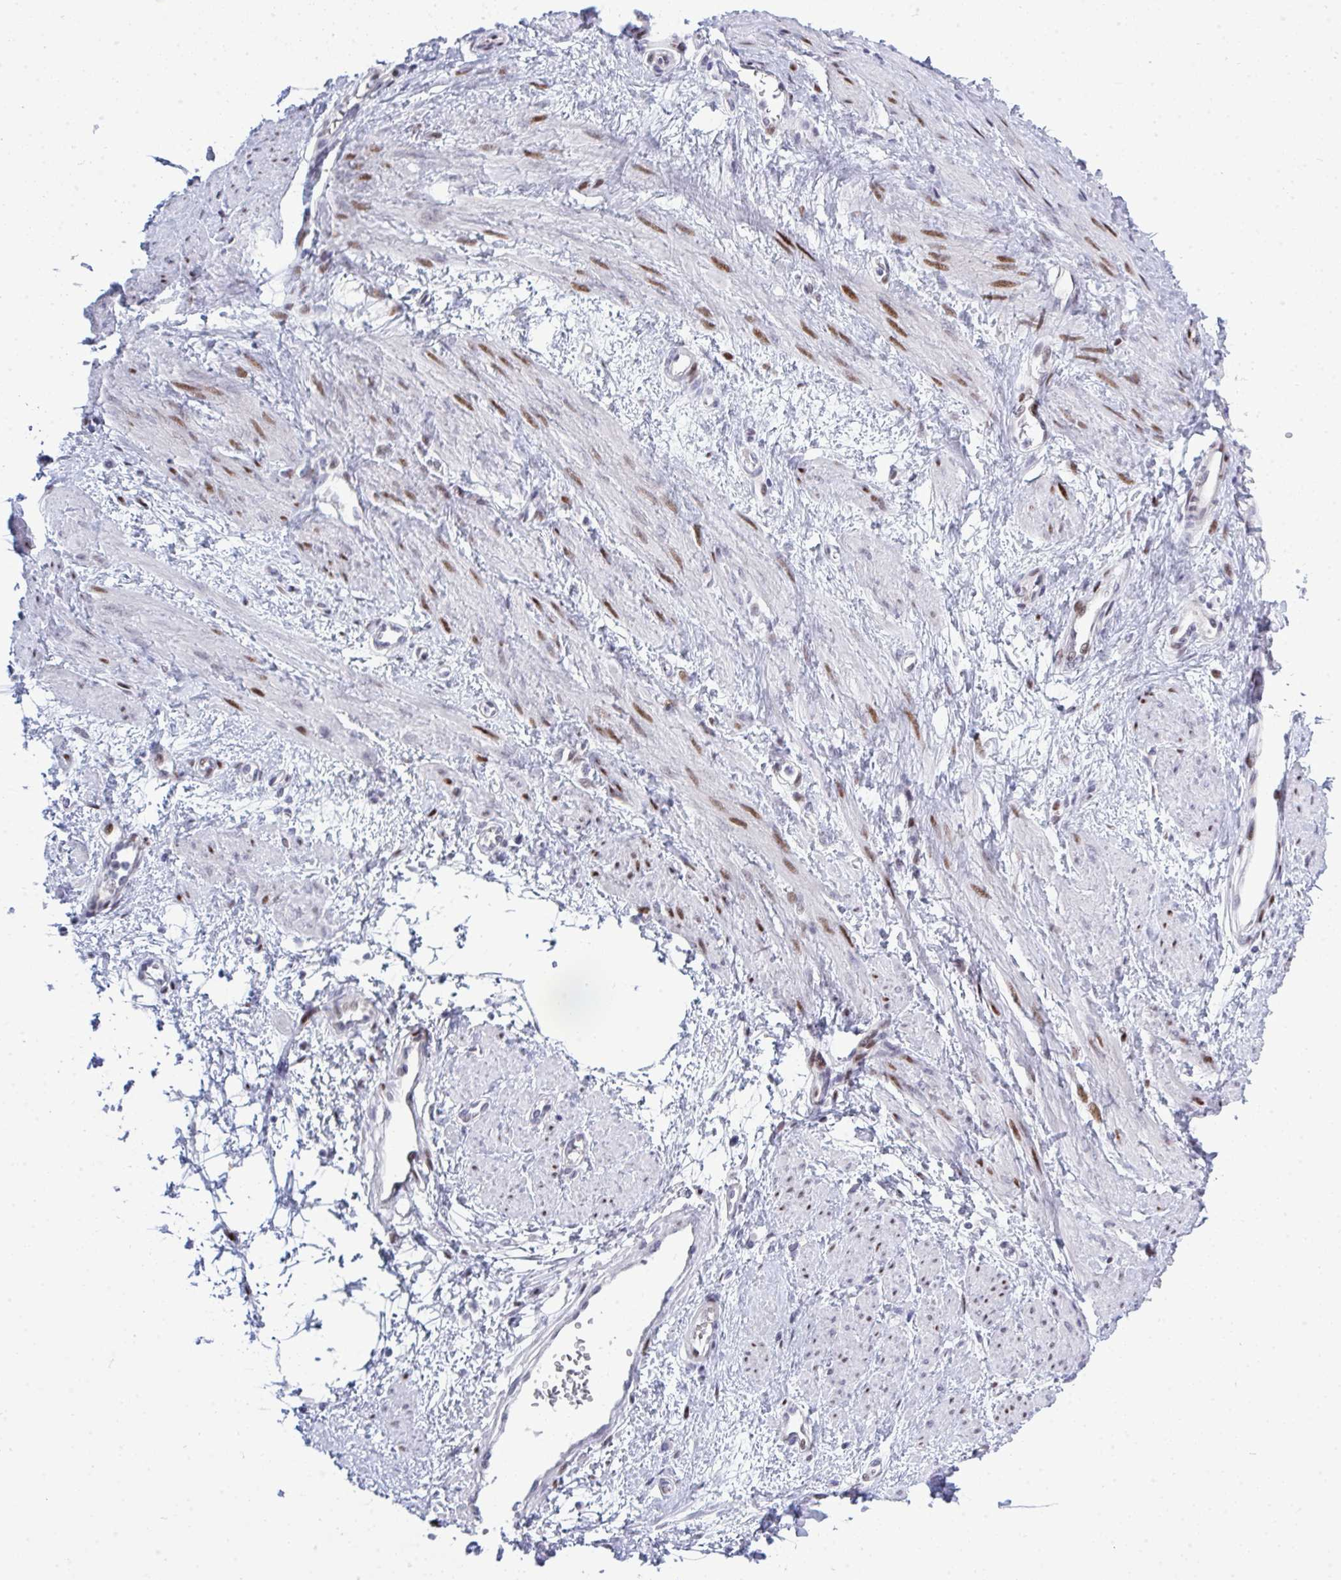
{"staining": {"intensity": "moderate", "quantity": "25%-75%", "location": "nuclear"}, "tissue": "smooth muscle", "cell_type": "Smooth muscle cells", "image_type": "normal", "snomed": [{"axis": "morphology", "description": "Normal tissue, NOS"}, {"axis": "topography", "description": "Smooth muscle"}, {"axis": "topography", "description": "Uterus"}], "caption": "Protein expression analysis of benign human smooth muscle reveals moderate nuclear positivity in about 25%-75% of smooth muscle cells. The protein is shown in brown color, while the nuclei are stained blue.", "gene": "TAB1", "patient": {"sex": "female", "age": 39}}